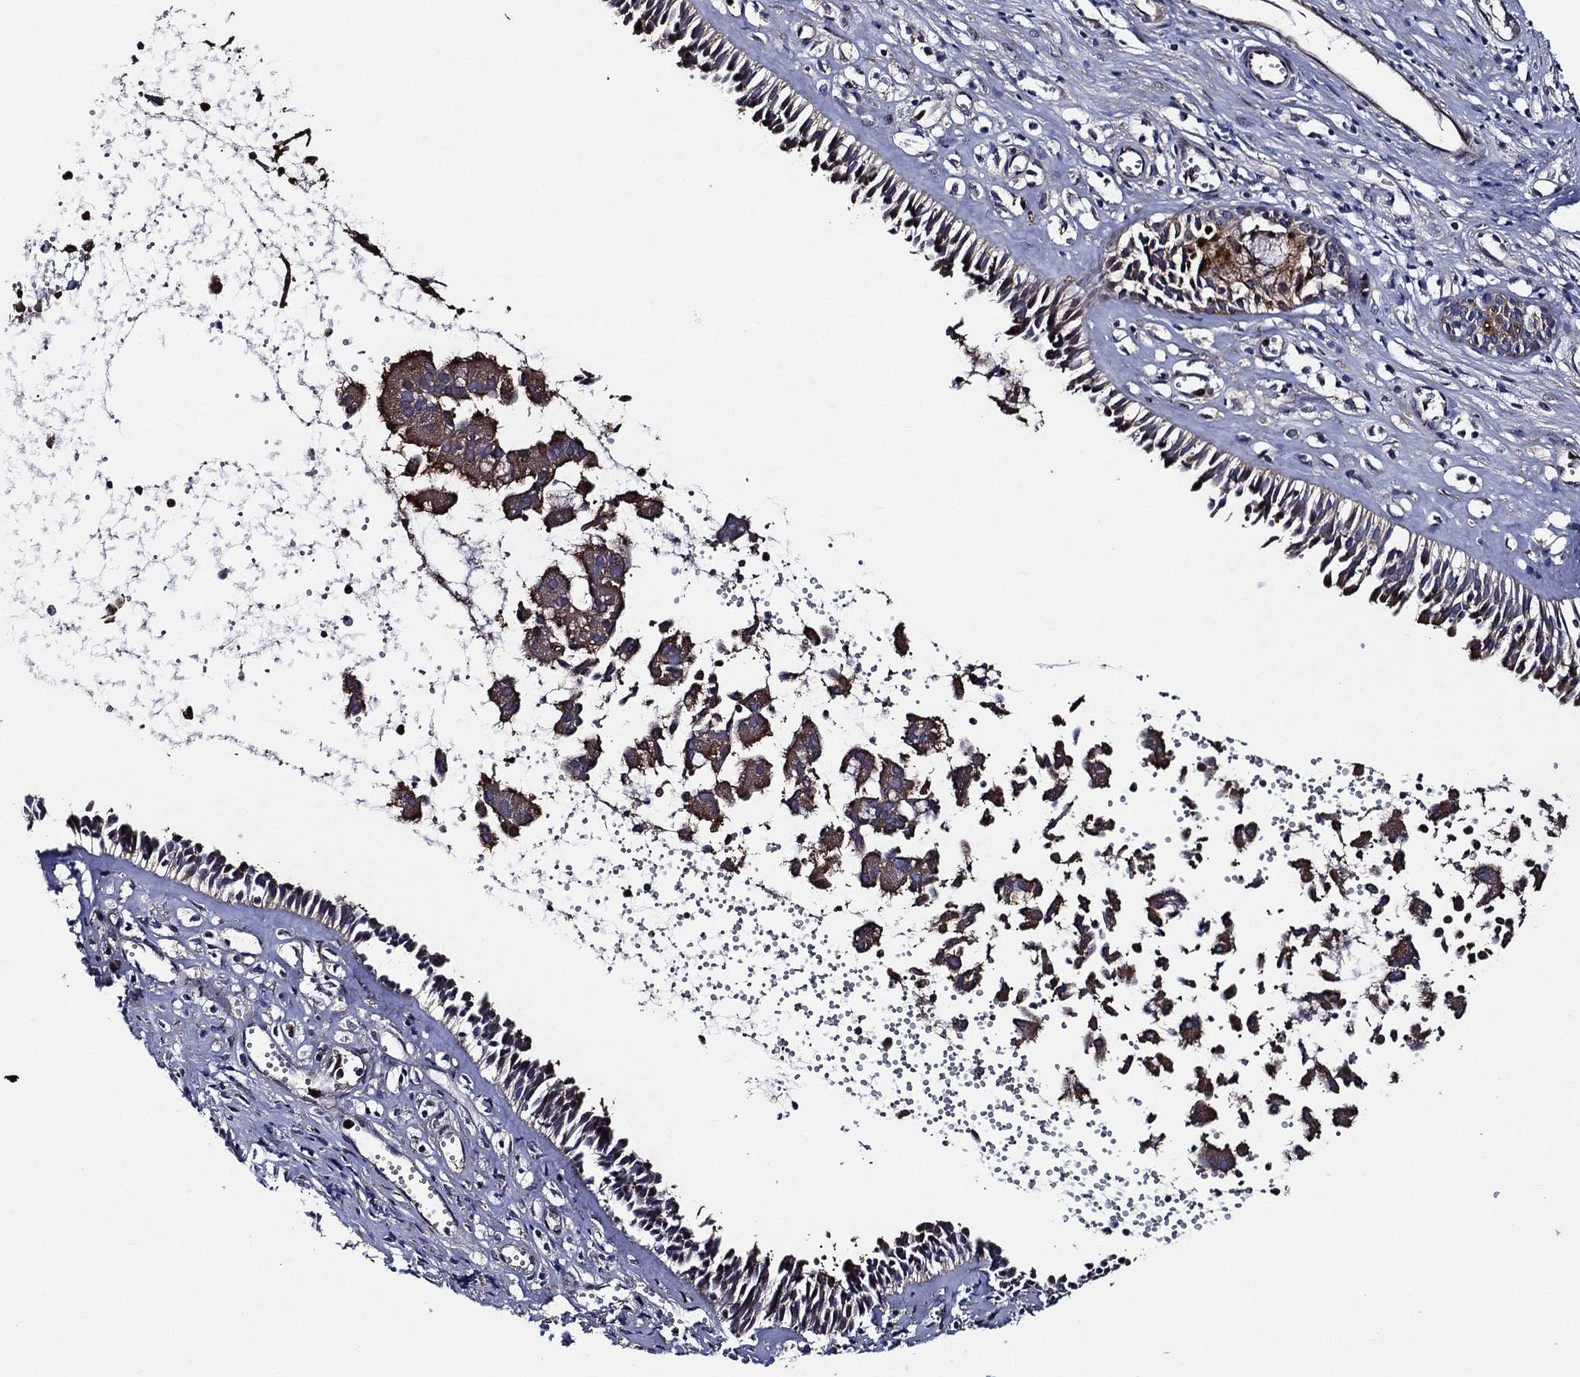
{"staining": {"intensity": "negative", "quantity": "none", "location": "none"}, "tissue": "nasopharynx", "cell_type": "Respiratory epithelial cells", "image_type": "normal", "snomed": [{"axis": "morphology", "description": "Normal tissue, NOS"}, {"axis": "topography", "description": "Nasopharynx"}], "caption": "Immunohistochemical staining of benign human nasopharynx reveals no significant staining in respiratory epithelial cells. Nuclei are stained in blue.", "gene": "KIF20B", "patient": {"sex": "male", "age": 61}}